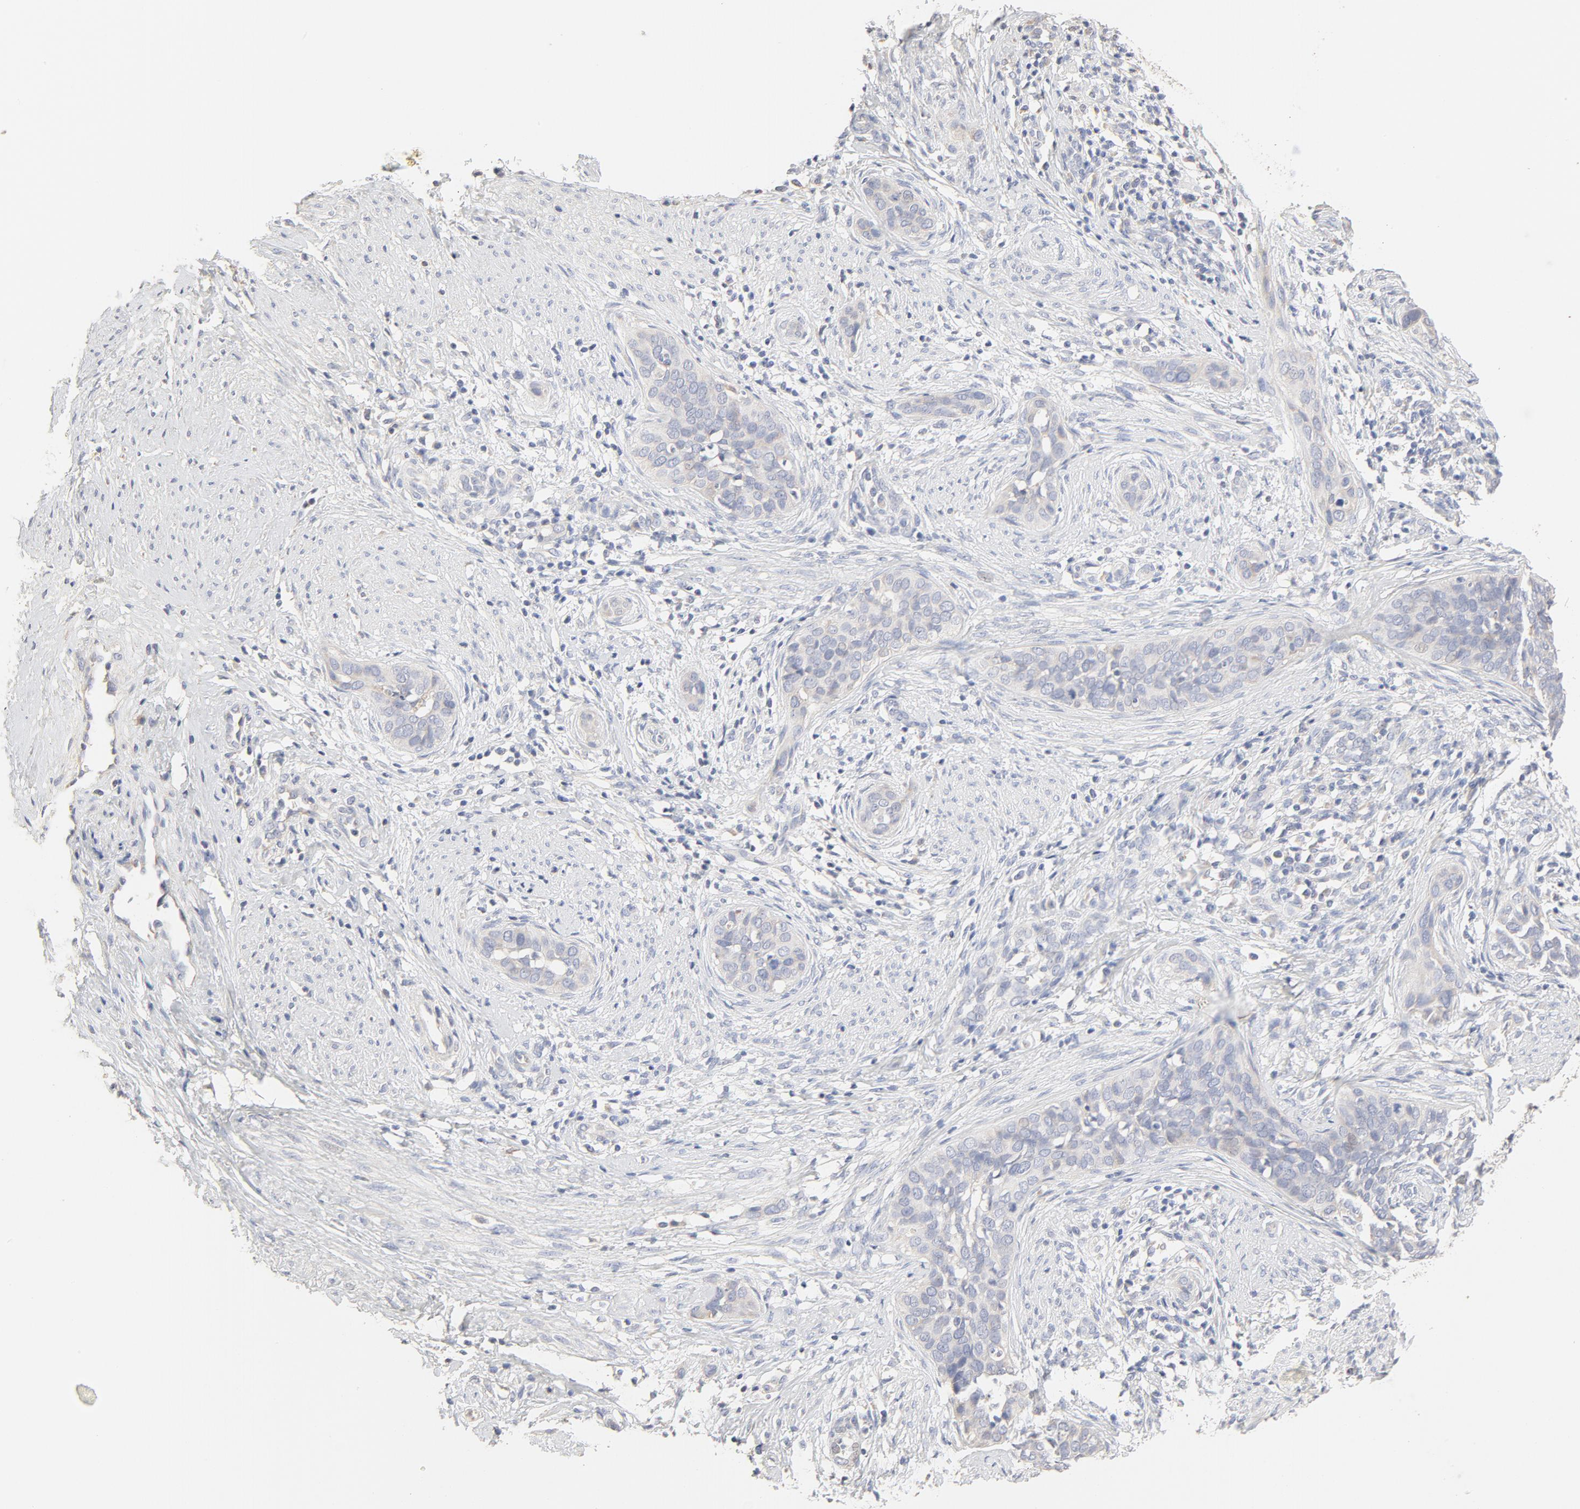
{"staining": {"intensity": "negative", "quantity": "none", "location": "none"}, "tissue": "cervical cancer", "cell_type": "Tumor cells", "image_type": "cancer", "snomed": [{"axis": "morphology", "description": "Squamous cell carcinoma, NOS"}, {"axis": "topography", "description": "Cervix"}], "caption": "Tumor cells show no significant expression in cervical cancer.", "gene": "FCGBP", "patient": {"sex": "female", "age": 31}}